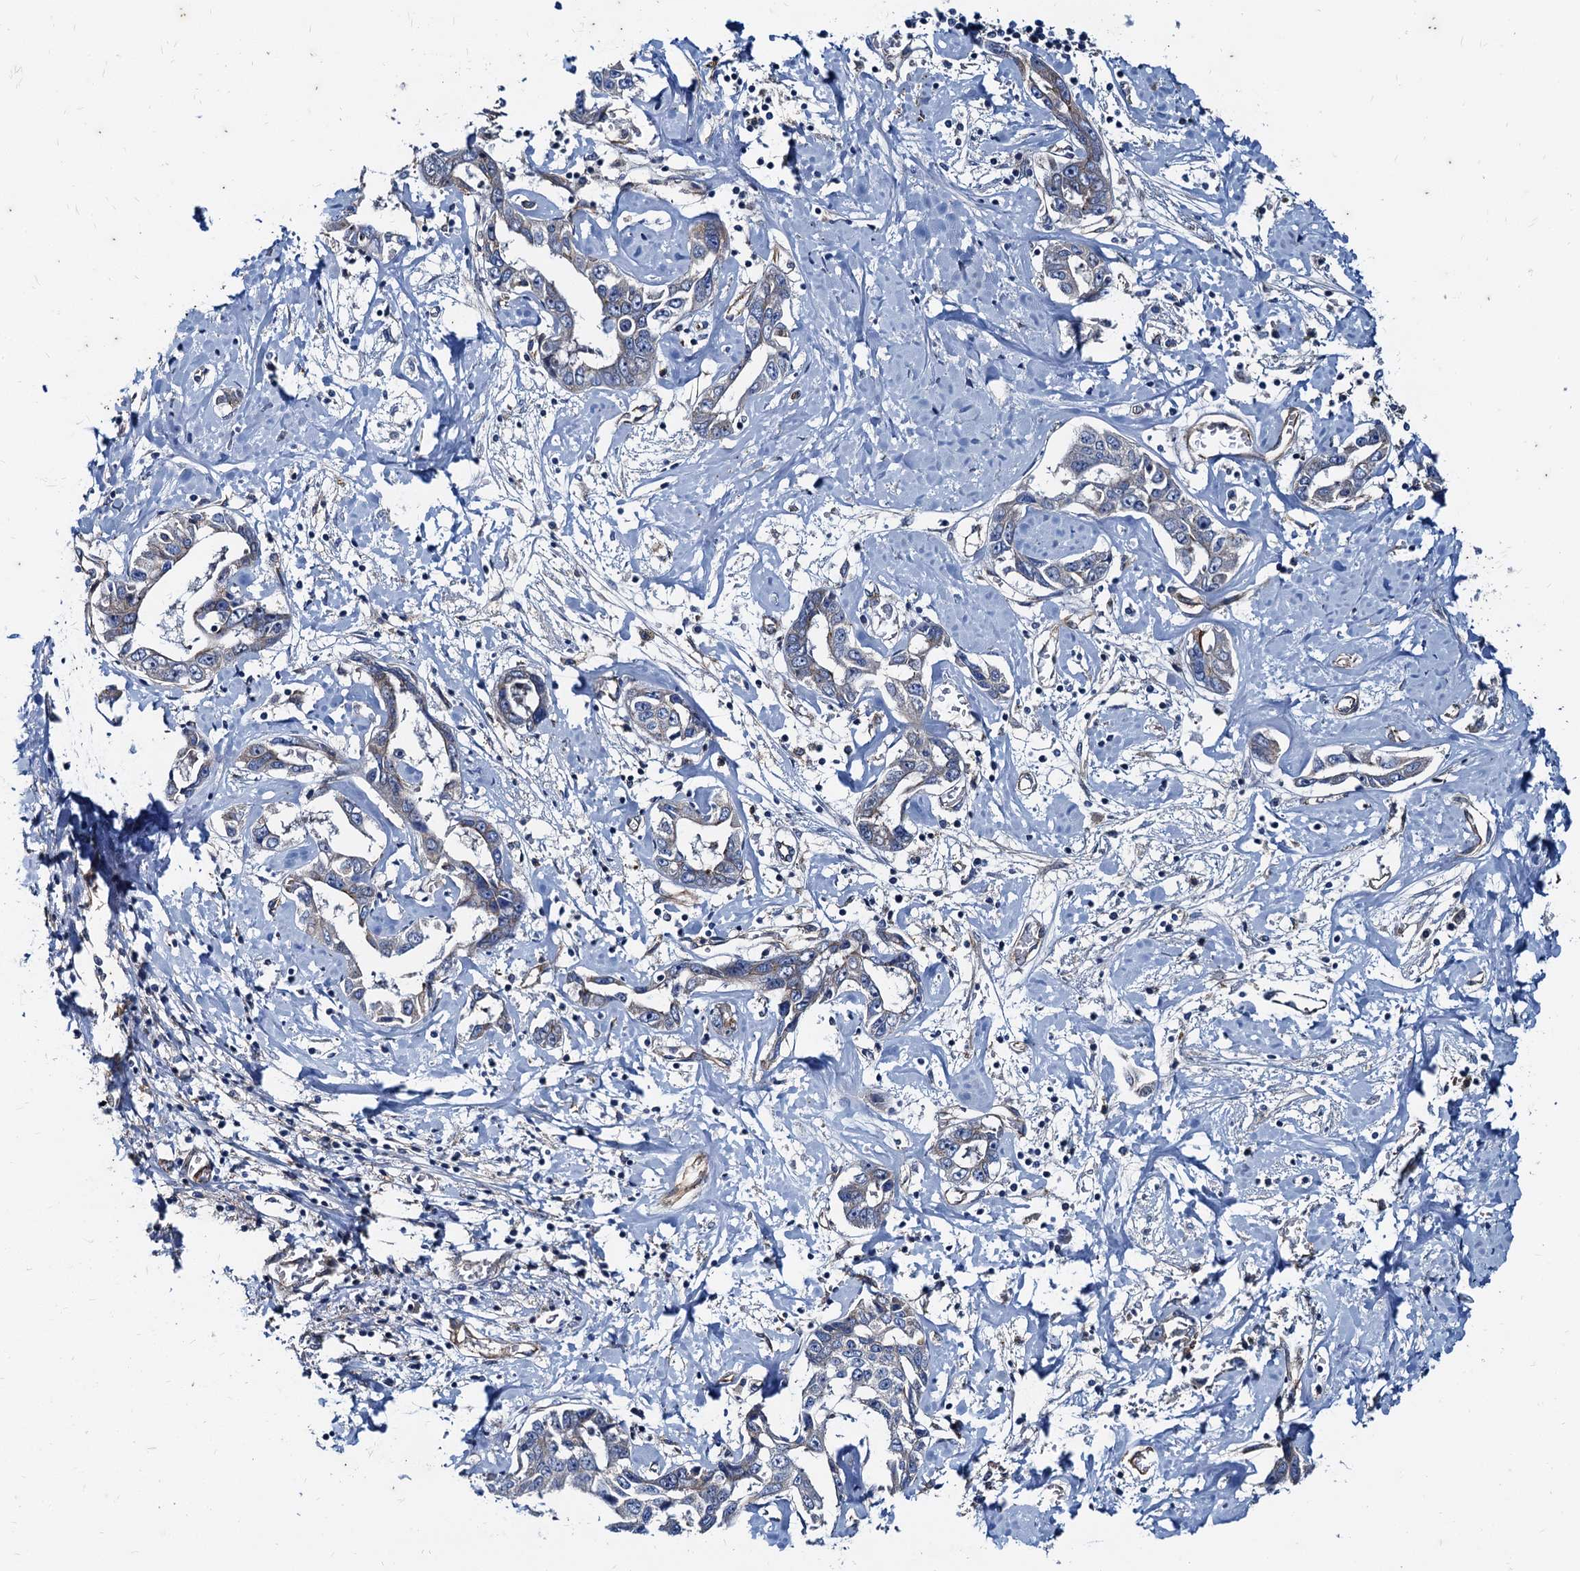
{"staining": {"intensity": "negative", "quantity": "none", "location": "none"}, "tissue": "liver cancer", "cell_type": "Tumor cells", "image_type": "cancer", "snomed": [{"axis": "morphology", "description": "Cholangiocarcinoma"}, {"axis": "topography", "description": "Liver"}], "caption": "The image shows no staining of tumor cells in liver cancer (cholangiocarcinoma). (DAB immunohistochemistry (IHC), high magnification).", "gene": "NGRN", "patient": {"sex": "male", "age": 59}}